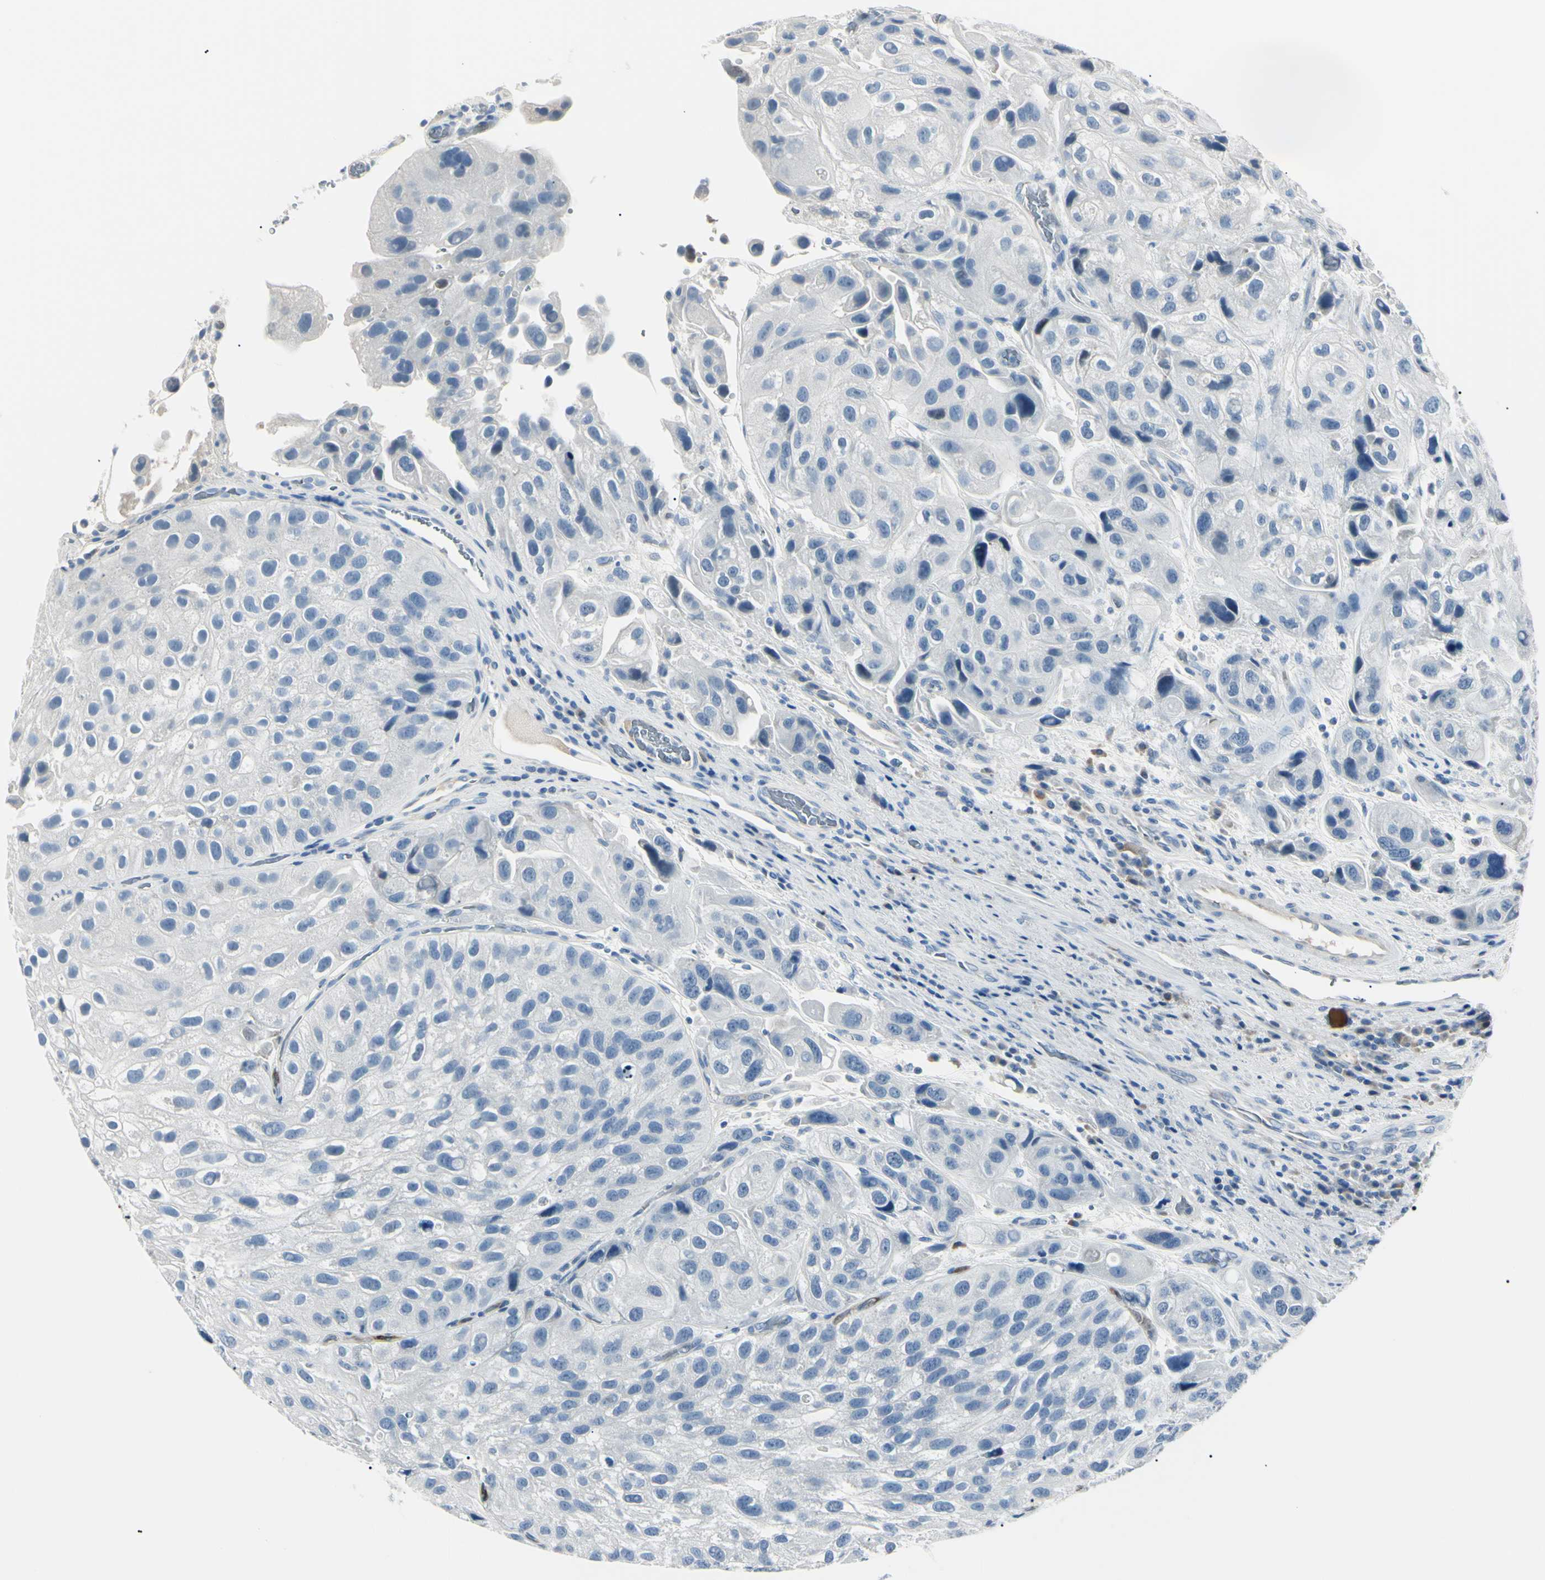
{"staining": {"intensity": "negative", "quantity": "none", "location": "none"}, "tissue": "urothelial cancer", "cell_type": "Tumor cells", "image_type": "cancer", "snomed": [{"axis": "morphology", "description": "Urothelial carcinoma, High grade"}, {"axis": "topography", "description": "Urinary bladder"}], "caption": "Micrograph shows no protein expression in tumor cells of urothelial cancer tissue. (IHC, brightfield microscopy, high magnification).", "gene": "CA2", "patient": {"sex": "female", "age": 64}}